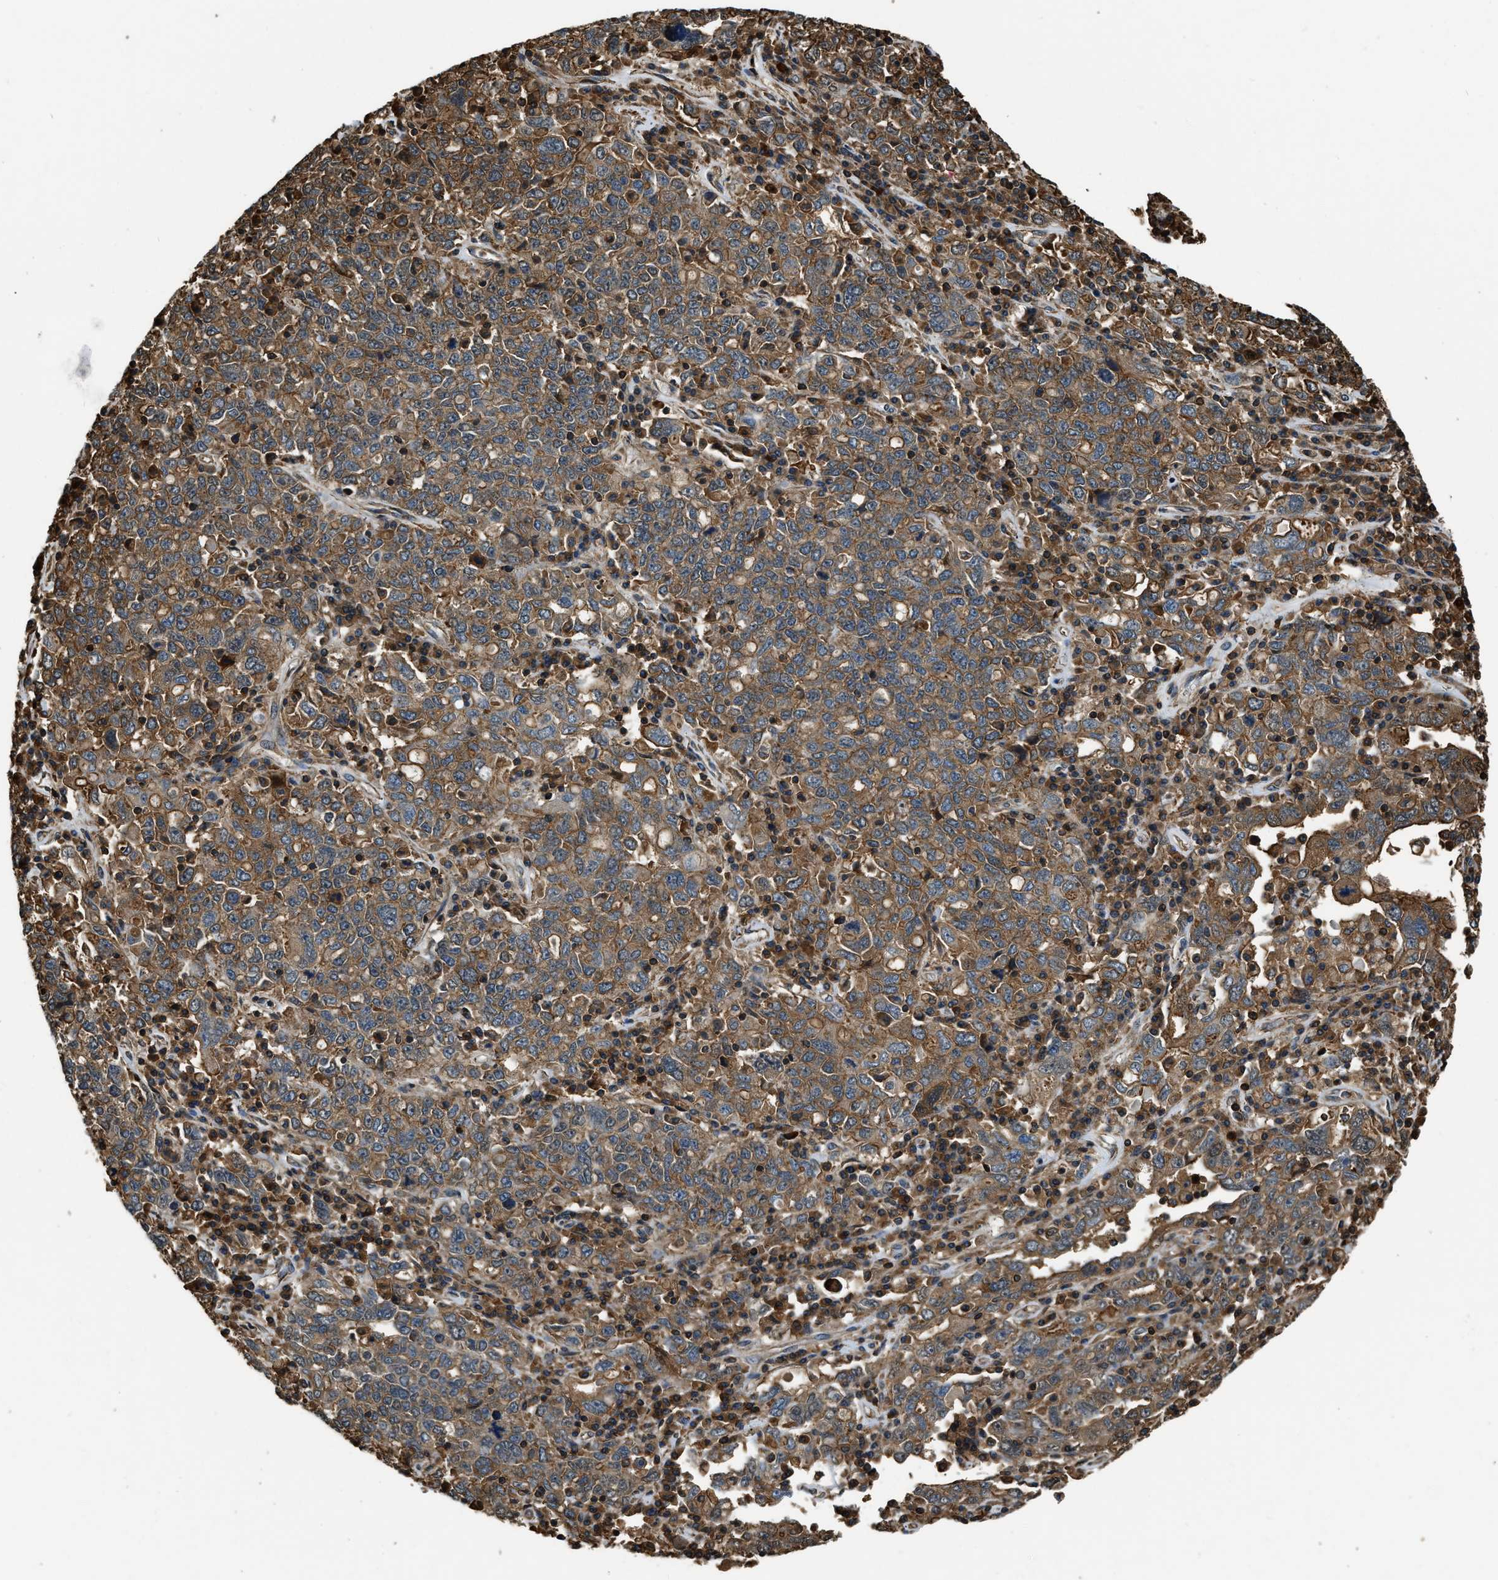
{"staining": {"intensity": "moderate", "quantity": ">75%", "location": "cytoplasmic/membranous"}, "tissue": "ovarian cancer", "cell_type": "Tumor cells", "image_type": "cancer", "snomed": [{"axis": "morphology", "description": "Carcinoma, endometroid"}, {"axis": "topography", "description": "Ovary"}], "caption": "Endometroid carcinoma (ovarian) stained with a brown dye demonstrates moderate cytoplasmic/membranous positive expression in approximately >75% of tumor cells.", "gene": "YARS1", "patient": {"sex": "female", "age": 62}}